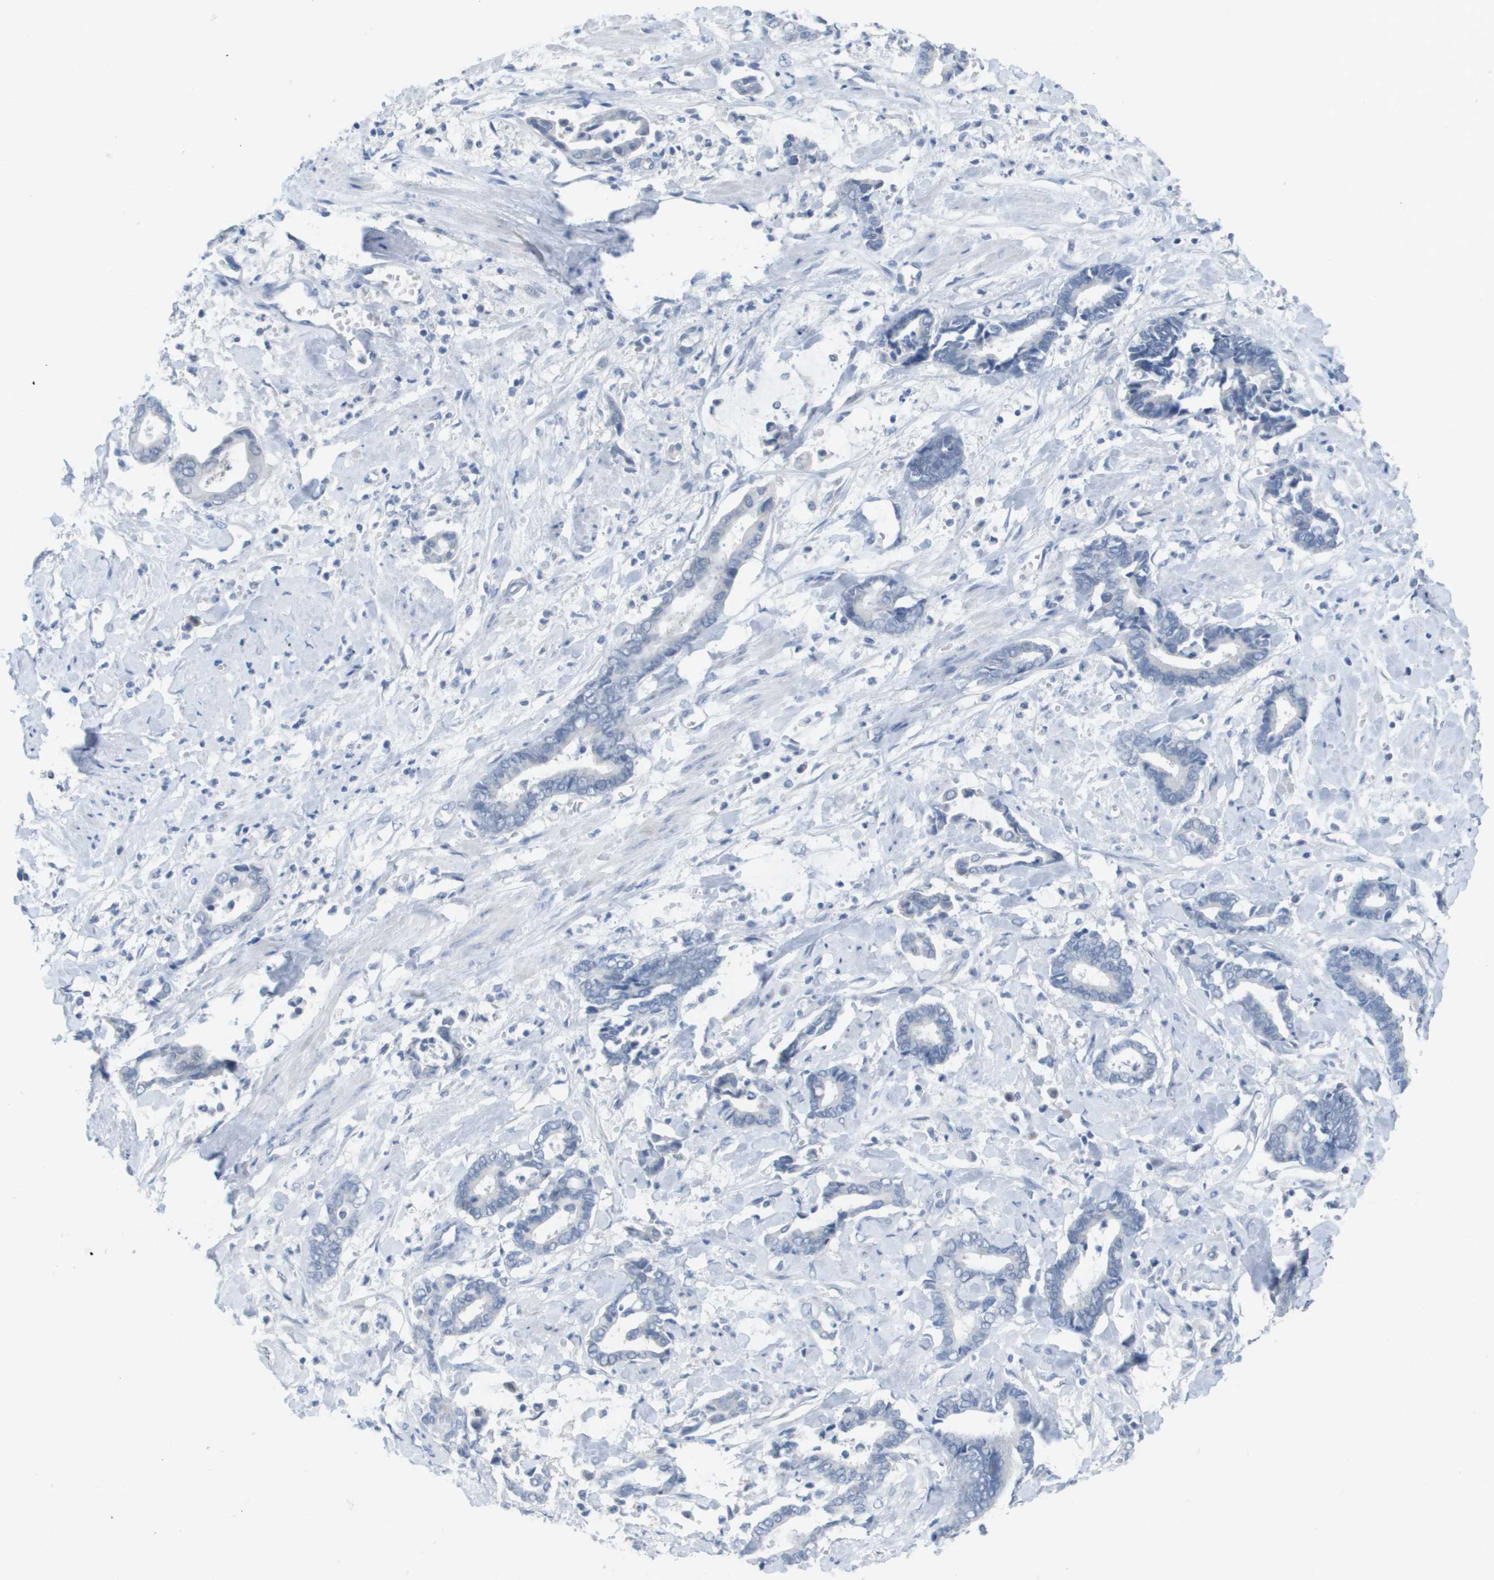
{"staining": {"intensity": "negative", "quantity": "none", "location": "none"}, "tissue": "cervical cancer", "cell_type": "Tumor cells", "image_type": "cancer", "snomed": [{"axis": "morphology", "description": "Adenocarcinoma, NOS"}, {"axis": "topography", "description": "Cervix"}], "caption": "Micrograph shows no significant protein staining in tumor cells of cervical cancer. (Stains: DAB (3,3'-diaminobenzidine) IHC with hematoxylin counter stain, Microscopy: brightfield microscopy at high magnification).", "gene": "PDE4A", "patient": {"sex": "female", "age": 44}}